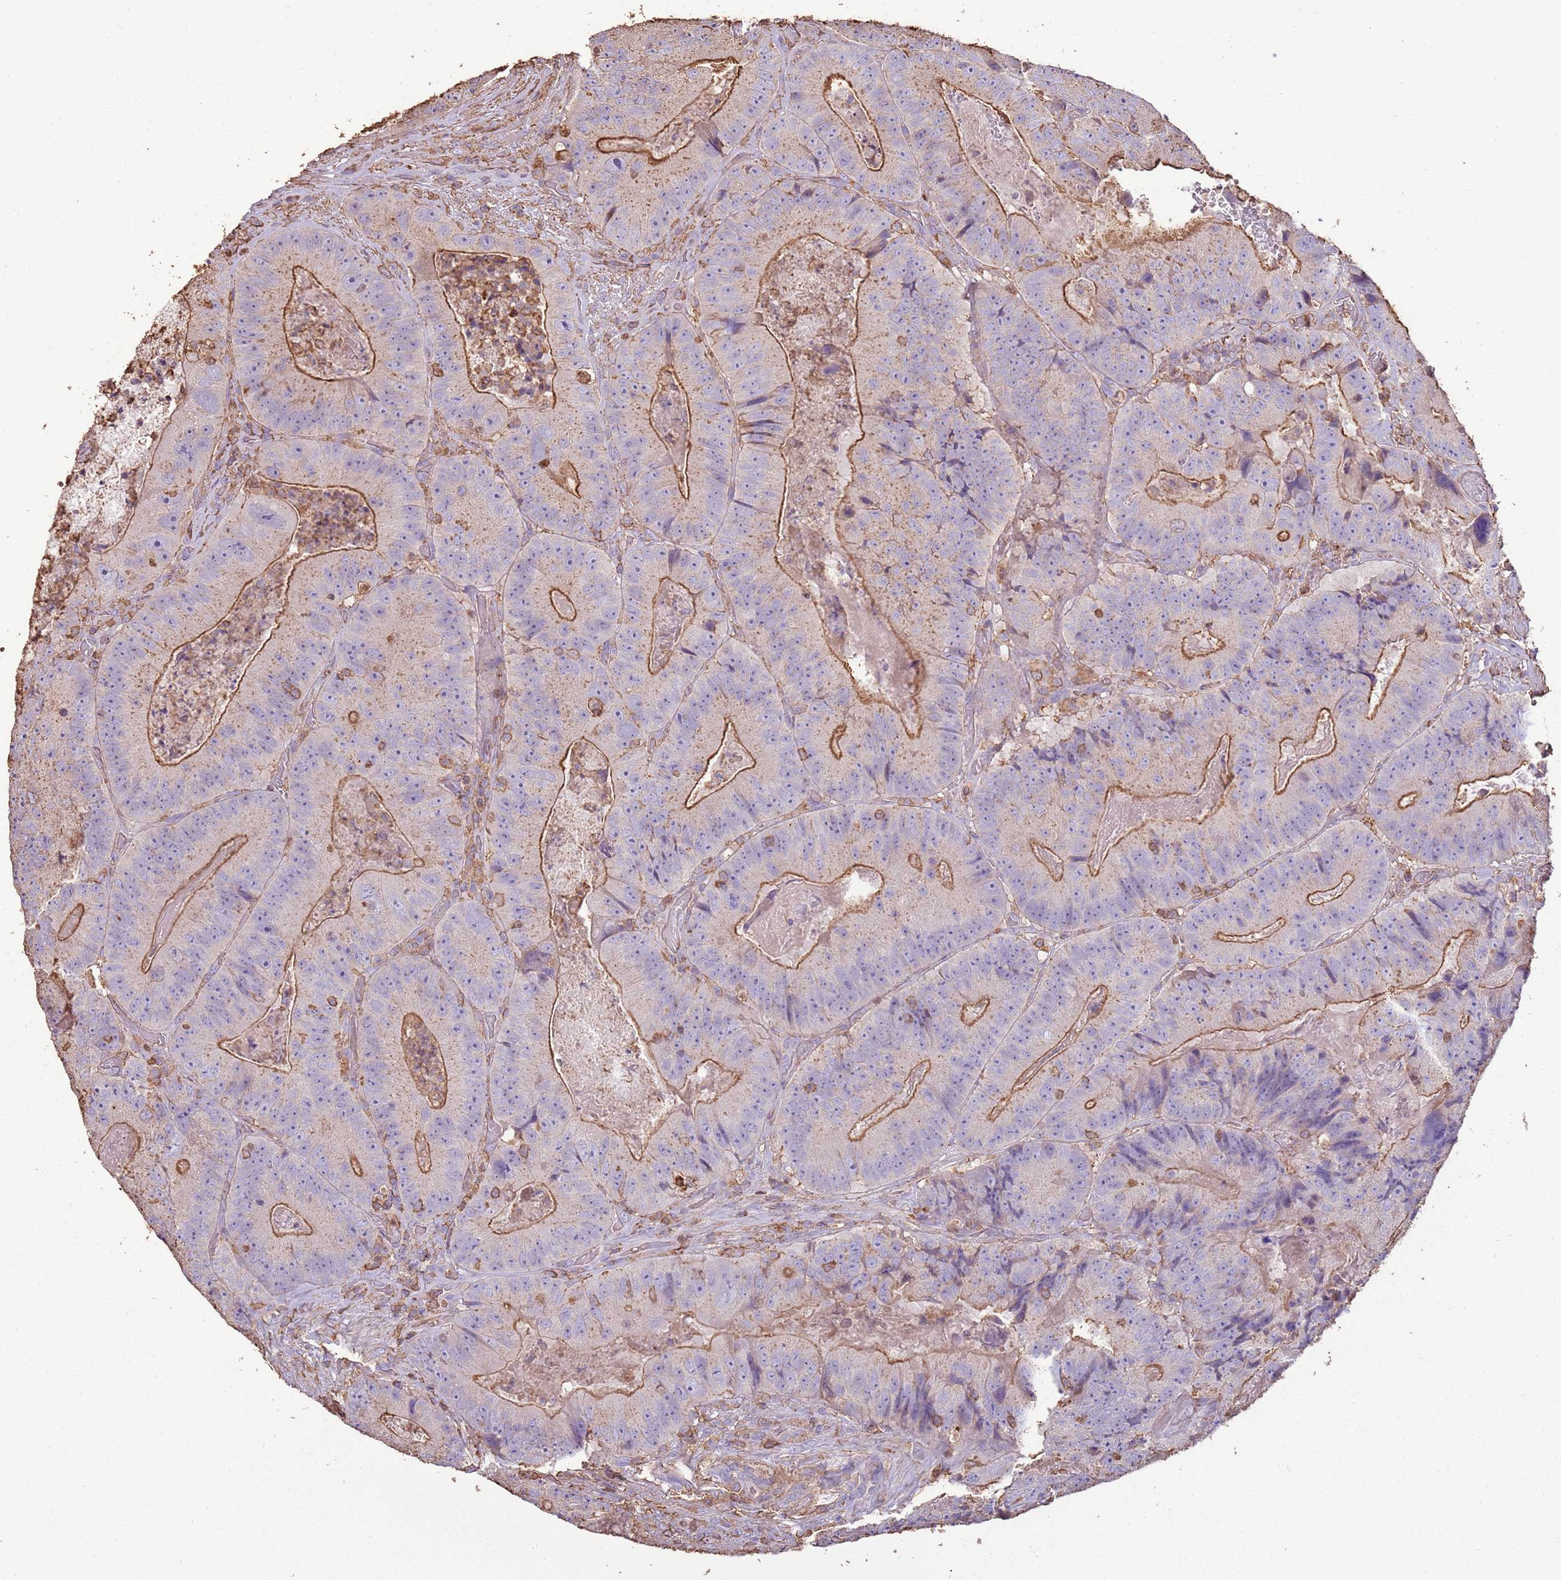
{"staining": {"intensity": "moderate", "quantity": "25%-75%", "location": "cytoplasmic/membranous"}, "tissue": "colorectal cancer", "cell_type": "Tumor cells", "image_type": "cancer", "snomed": [{"axis": "morphology", "description": "Adenocarcinoma, NOS"}, {"axis": "topography", "description": "Colon"}], "caption": "Moderate cytoplasmic/membranous expression is appreciated in approximately 25%-75% of tumor cells in colorectal cancer.", "gene": "ARL10", "patient": {"sex": "female", "age": 86}}